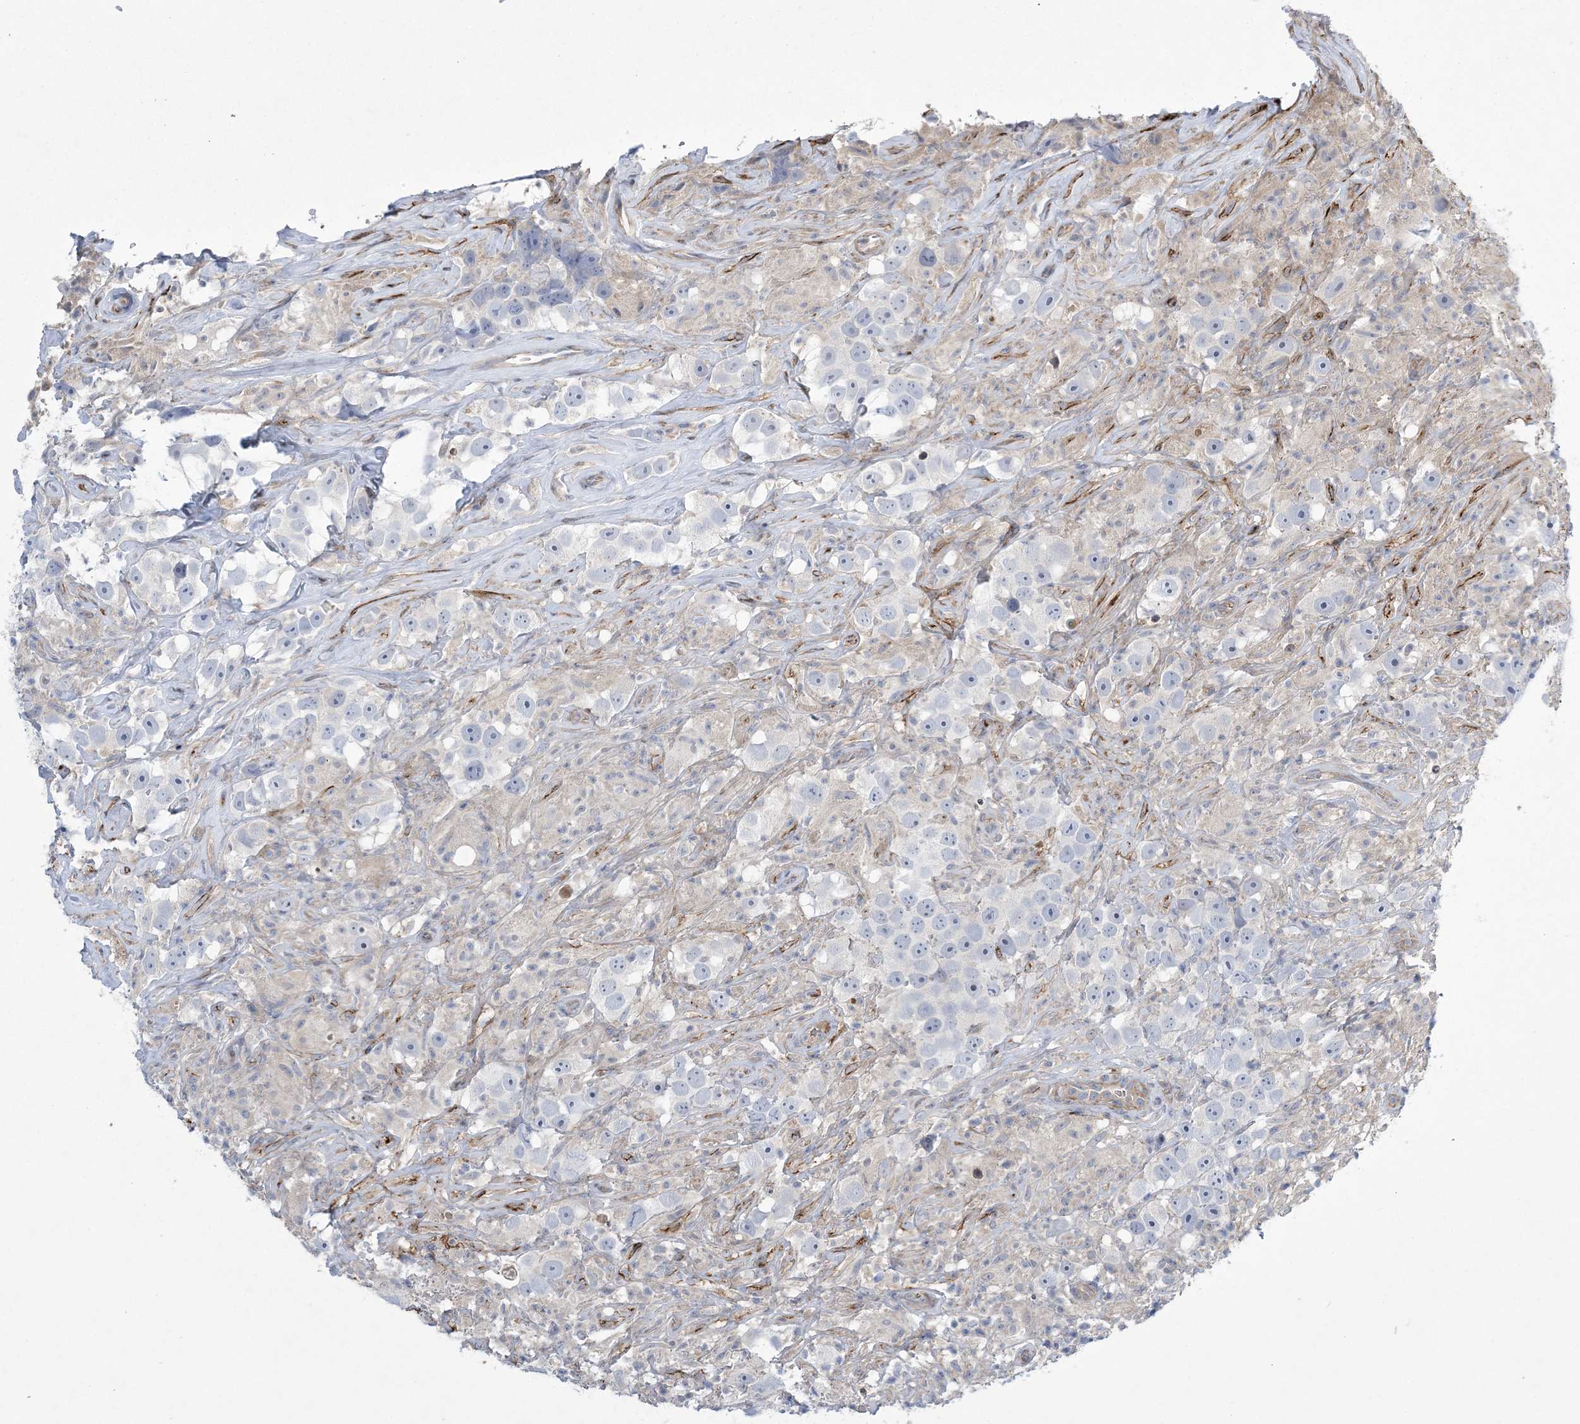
{"staining": {"intensity": "negative", "quantity": "none", "location": "none"}, "tissue": "testis cancer", "cell_type": "Tumor cells", "image_type": "cancer", "snomed": [{"axis": "morphology", "description": "Seminoma, NOS"}, {"axis": "topography", "description": "Testis"}], "caption": "This is a histopathology image of IHC staining of testis seminoma, which shows no staining in tumor cells.", "gene": "CALN1", "patient": {"sex": "male", "age": 49}}